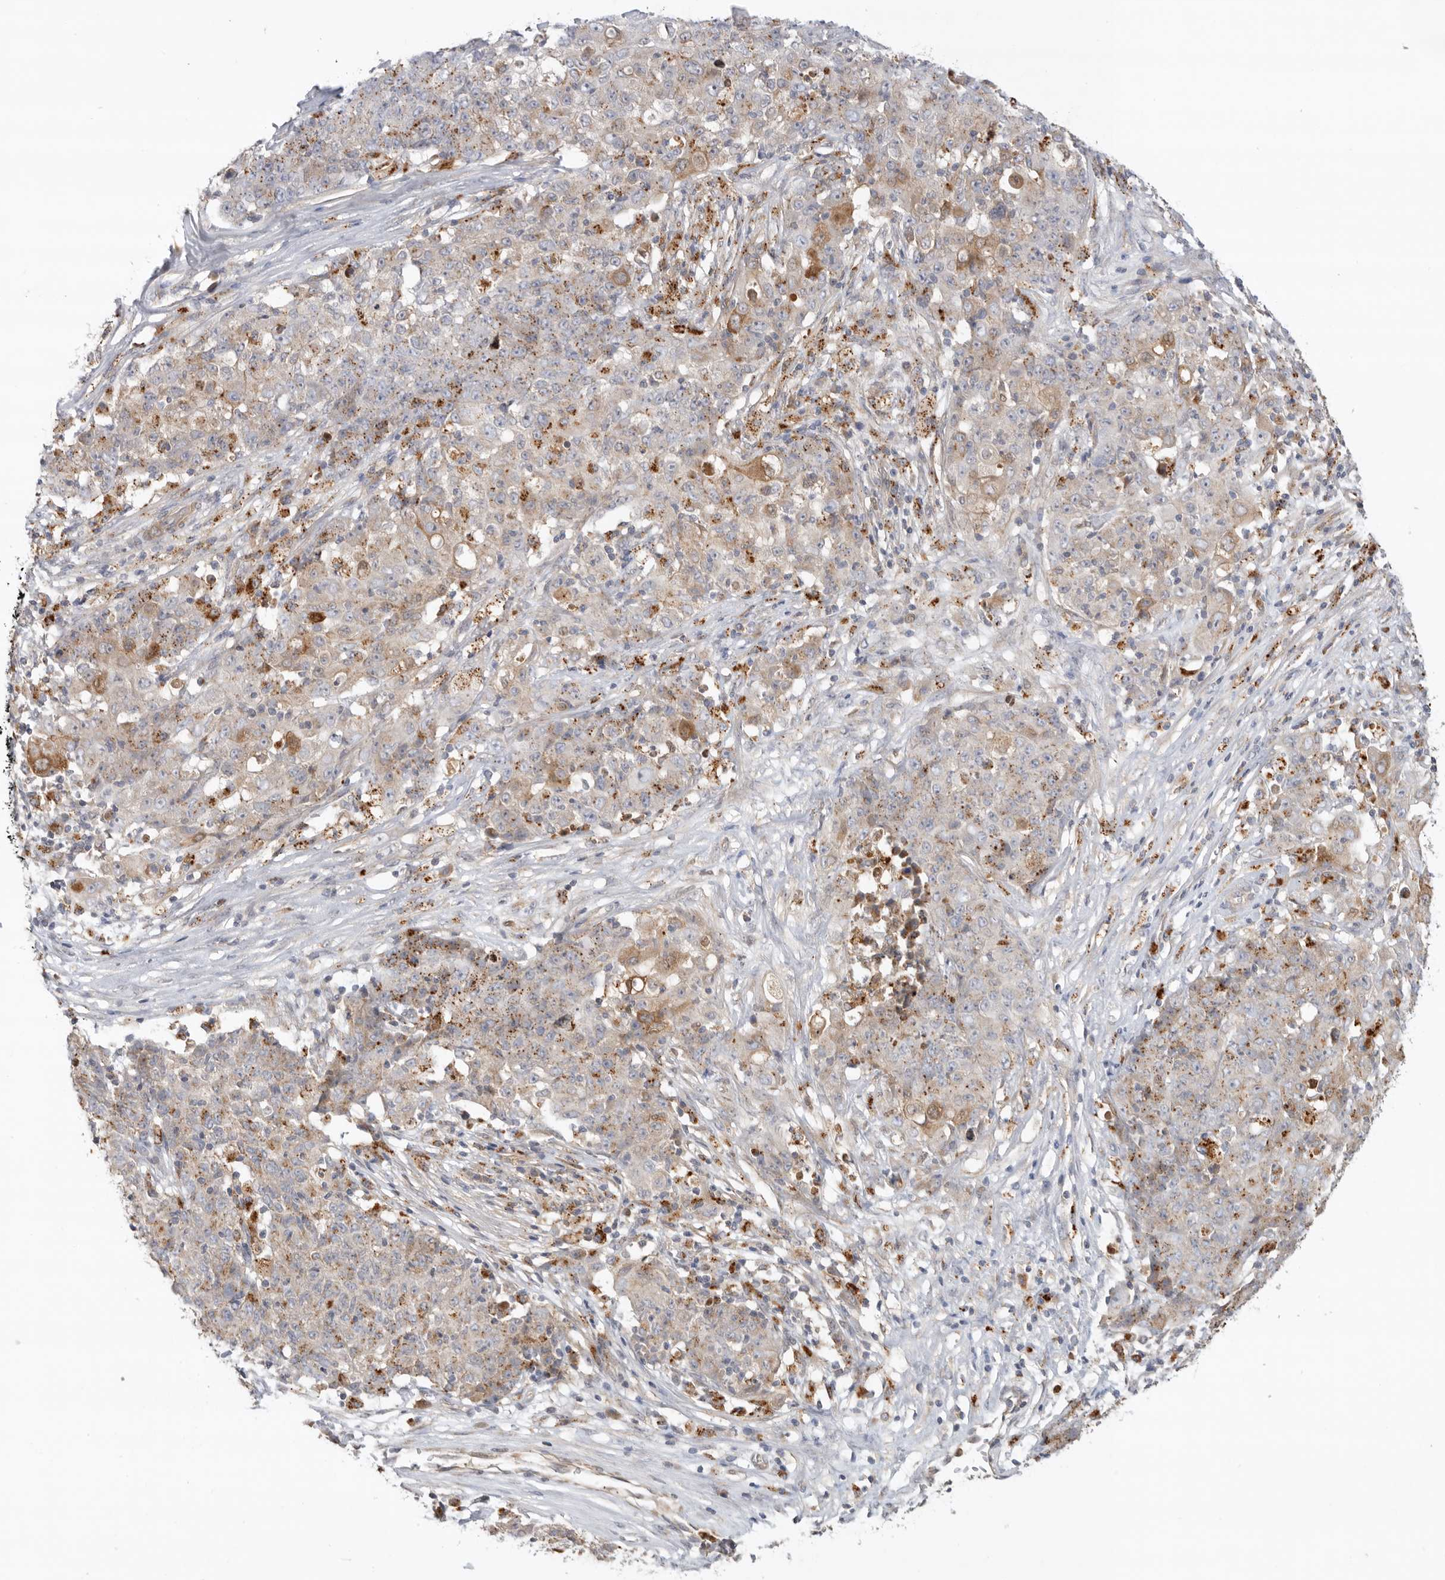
{"staining": {"intensity": "moderate", "quantity": ">75%", "location": "cytoplasmic/membranous"}, "tissue": "ovarian cancer", "cell_type": "Tumor cells", "image_type": "cancer", "snomed": [{"axis": "morphology", "description": "Carcinoma, endometroid"}, {"axis": "topography", "description": "Ovary"}], "caption": "Human endometroid carcinoma (ovarian) stained with a brown dye displays moderate cytoplasmic/membranous positive staining in approximately >75% of tumor cells.", "gene": "GNE", "patient": {"sex": "female", "age": 42}}